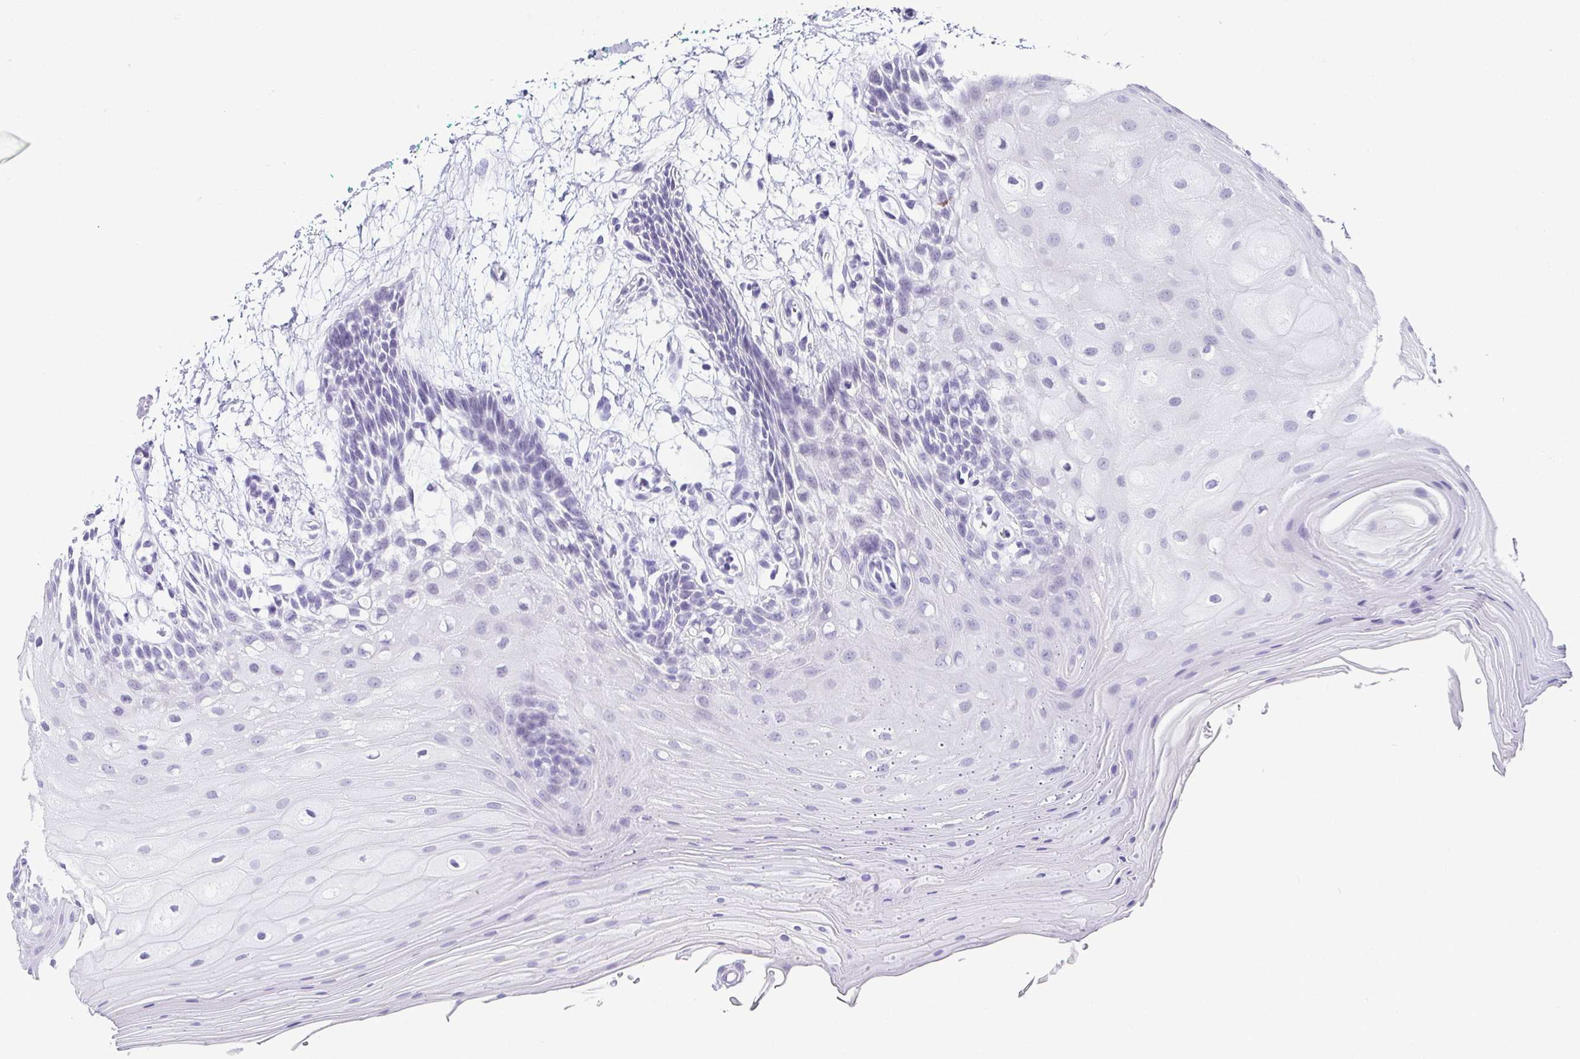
{"staining": {"intensity": "negative", "quantity": "none", "location": "none"}, "tissue": "oral mucosa", "cell_type": "Squamous epithelial cells", "image_type": "normal", "snomed": [{"axis": "morphology", "description": "Normal tissue, NOS"}, {"axis": "morphology", "description": "Squamous cell carcinoma, NOS"}, {"axis": "topography", "description": "Oral tissue"}, {"axis": "topography", "description": "Tounge, NOS"}, {"axis": "topography", "description": "Head-Neck"}], "caption": "This is an immunohistochemistry (IHC) histopathology image of unremarkable human oral mucosa. There is no expression in squamous epithelial cells.", "gene": "ESX1", "patient": {"sex": "male", "age": 62}}